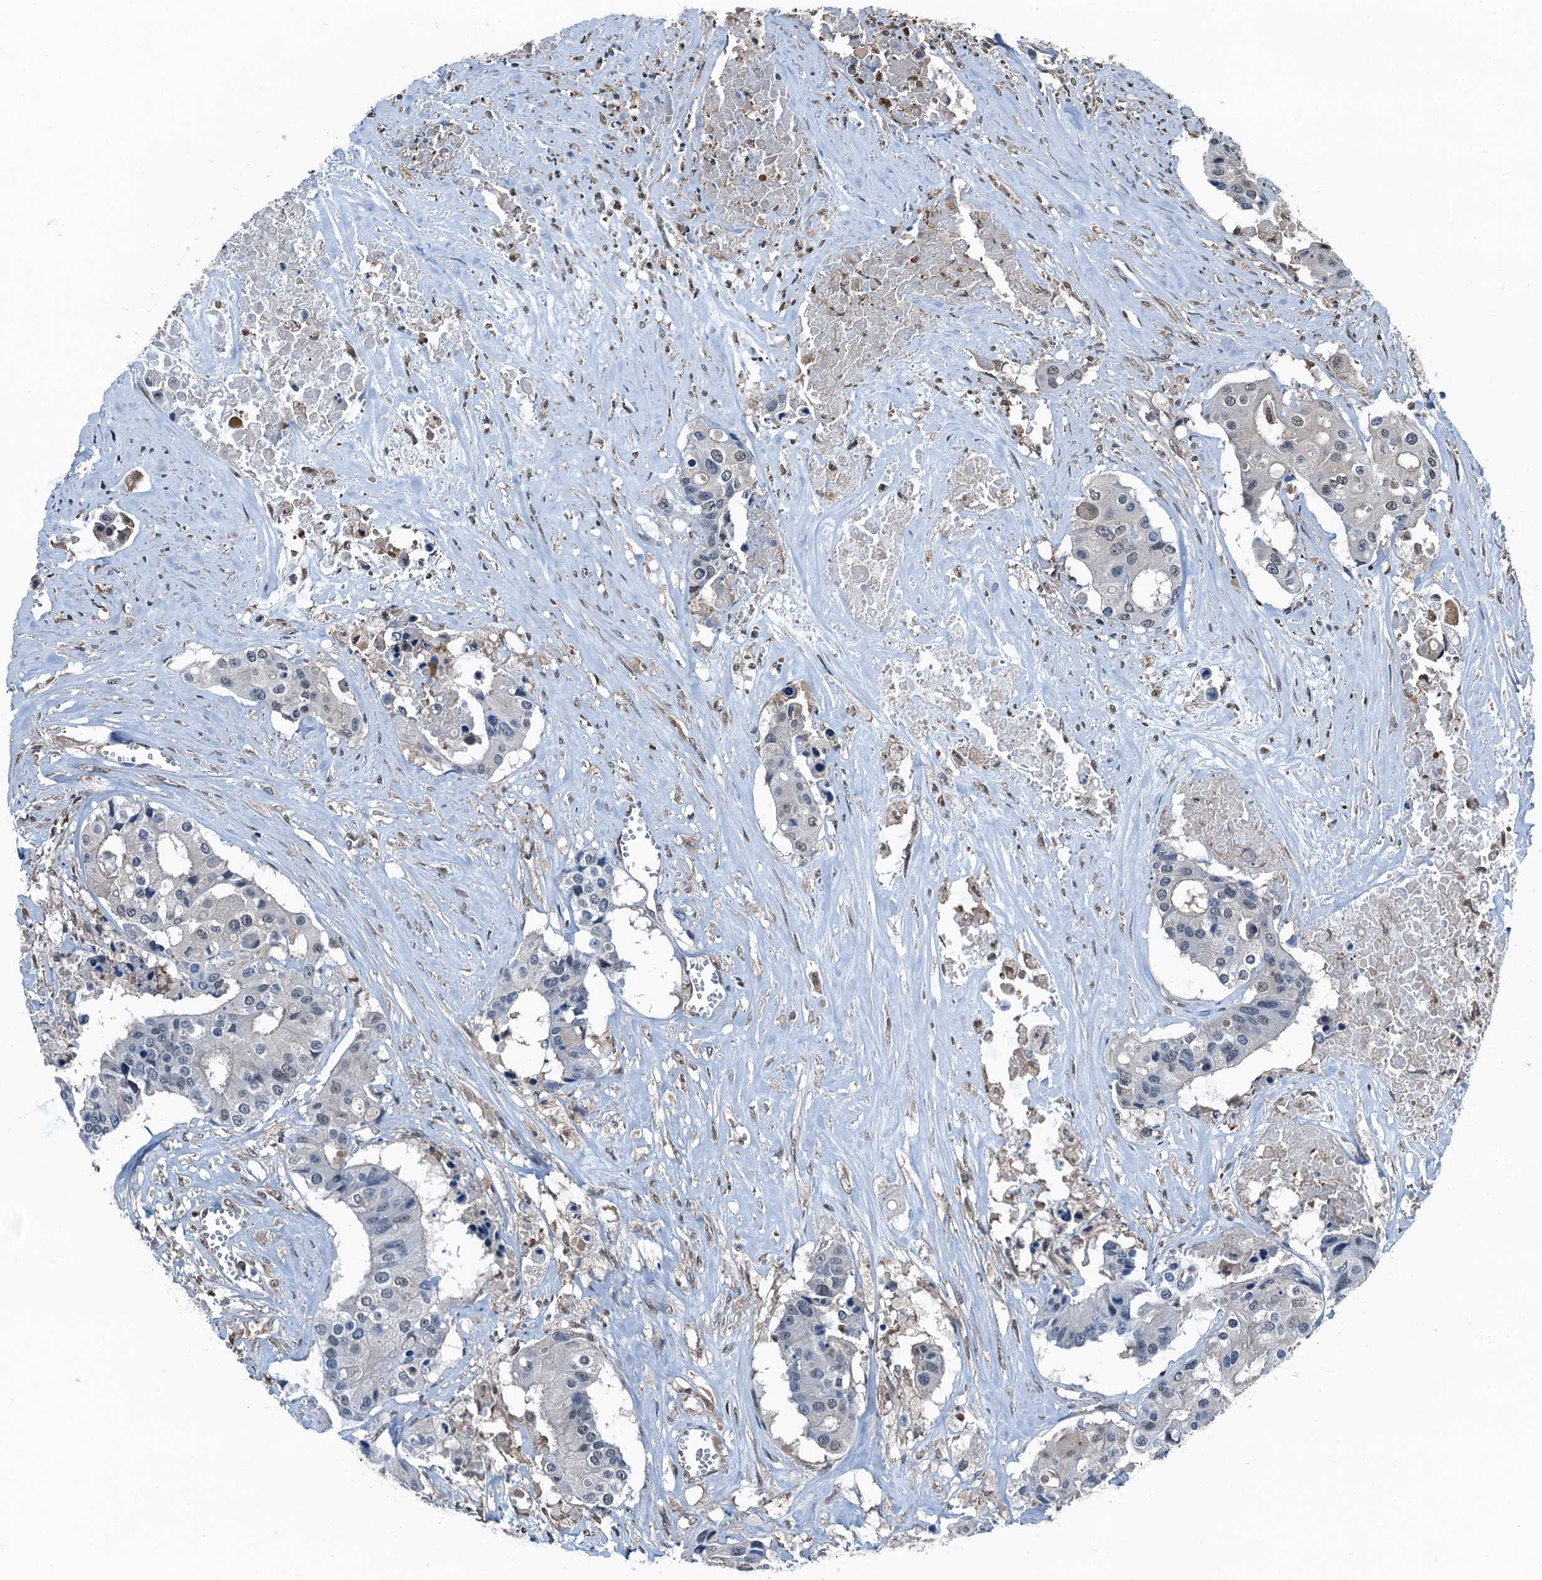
{"staining": {"intensity": "negative", "quantity": "none", "location": "none"}, "tissue": "colorectal cancer", "cell_type": "Tumor cells", "image_type": "cancer", "snomed": [{"axis": "morphology", "description": "Adenocarcinoma, NOS"}, {"axis": "topography", "description": "Colon"}], "caption": "DAB (3,3'-diaminobenzidine) immunohistochemical staining of human adenocarcinoma (colorectal) reveals no significant positivity in tumor cells.", "gene": "RNH1", "patient": {"sex": "male", "age": 77}}